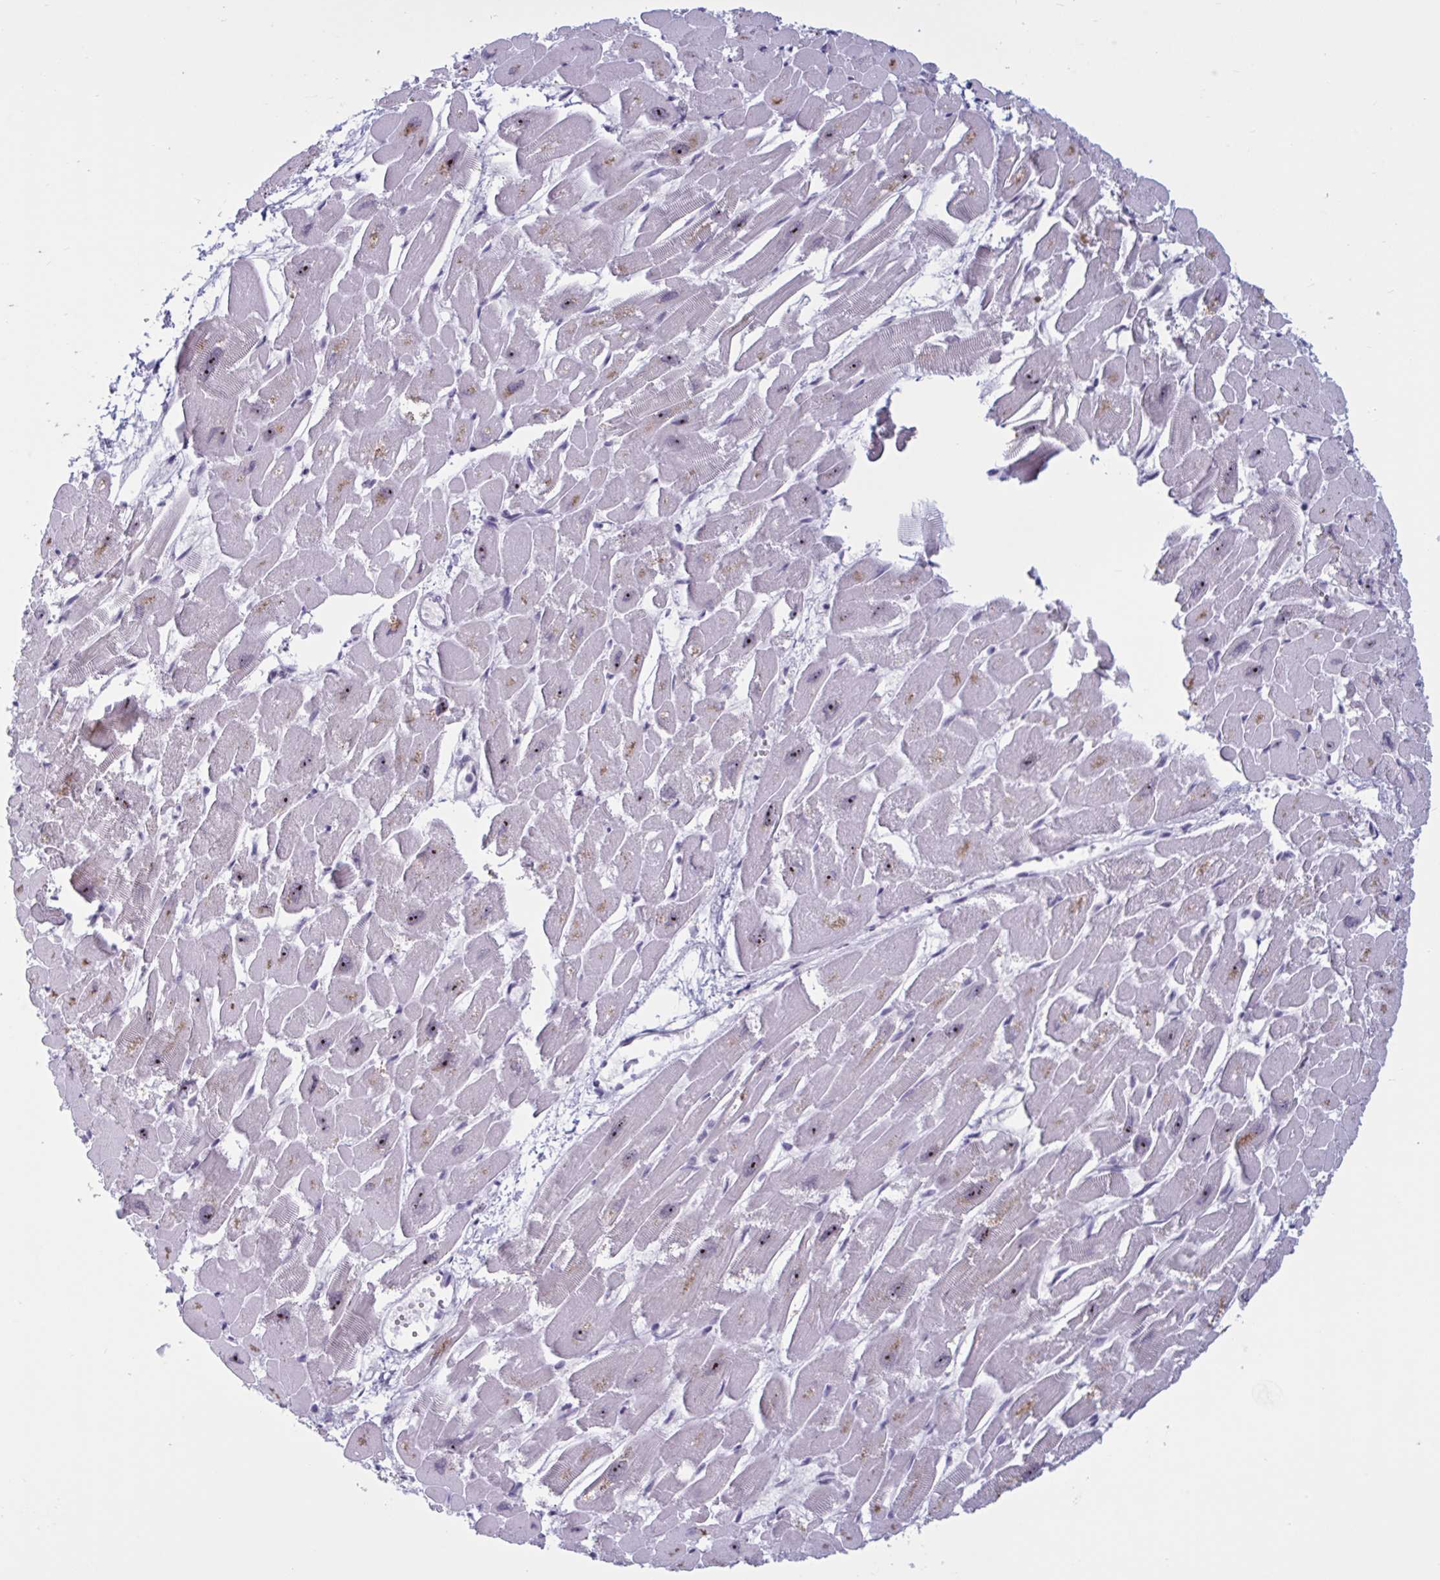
{"staining": {"intensity": "weak", "quantity": ">75%", "location": "nuclear"}, "tissue": "heart muscle", "cell_type": "Cardiomyocytes", "image_type": "normal", "snomed": [{"axis": "morphology", "description": "Normal tissue, NOS"}, {"axis": "topography", "description": "Heart"}], "caption": "High-magnification brightfield microscopy of benign heart muscle stained with DAB (brown) and counterstained with hematoxylin (blue). cardiomyocytes exhibit weak nuclear positivity is seen in approximately>75% of cells.", "gene": "TGM6", "patient": {"sex": "male", "age": 54}}